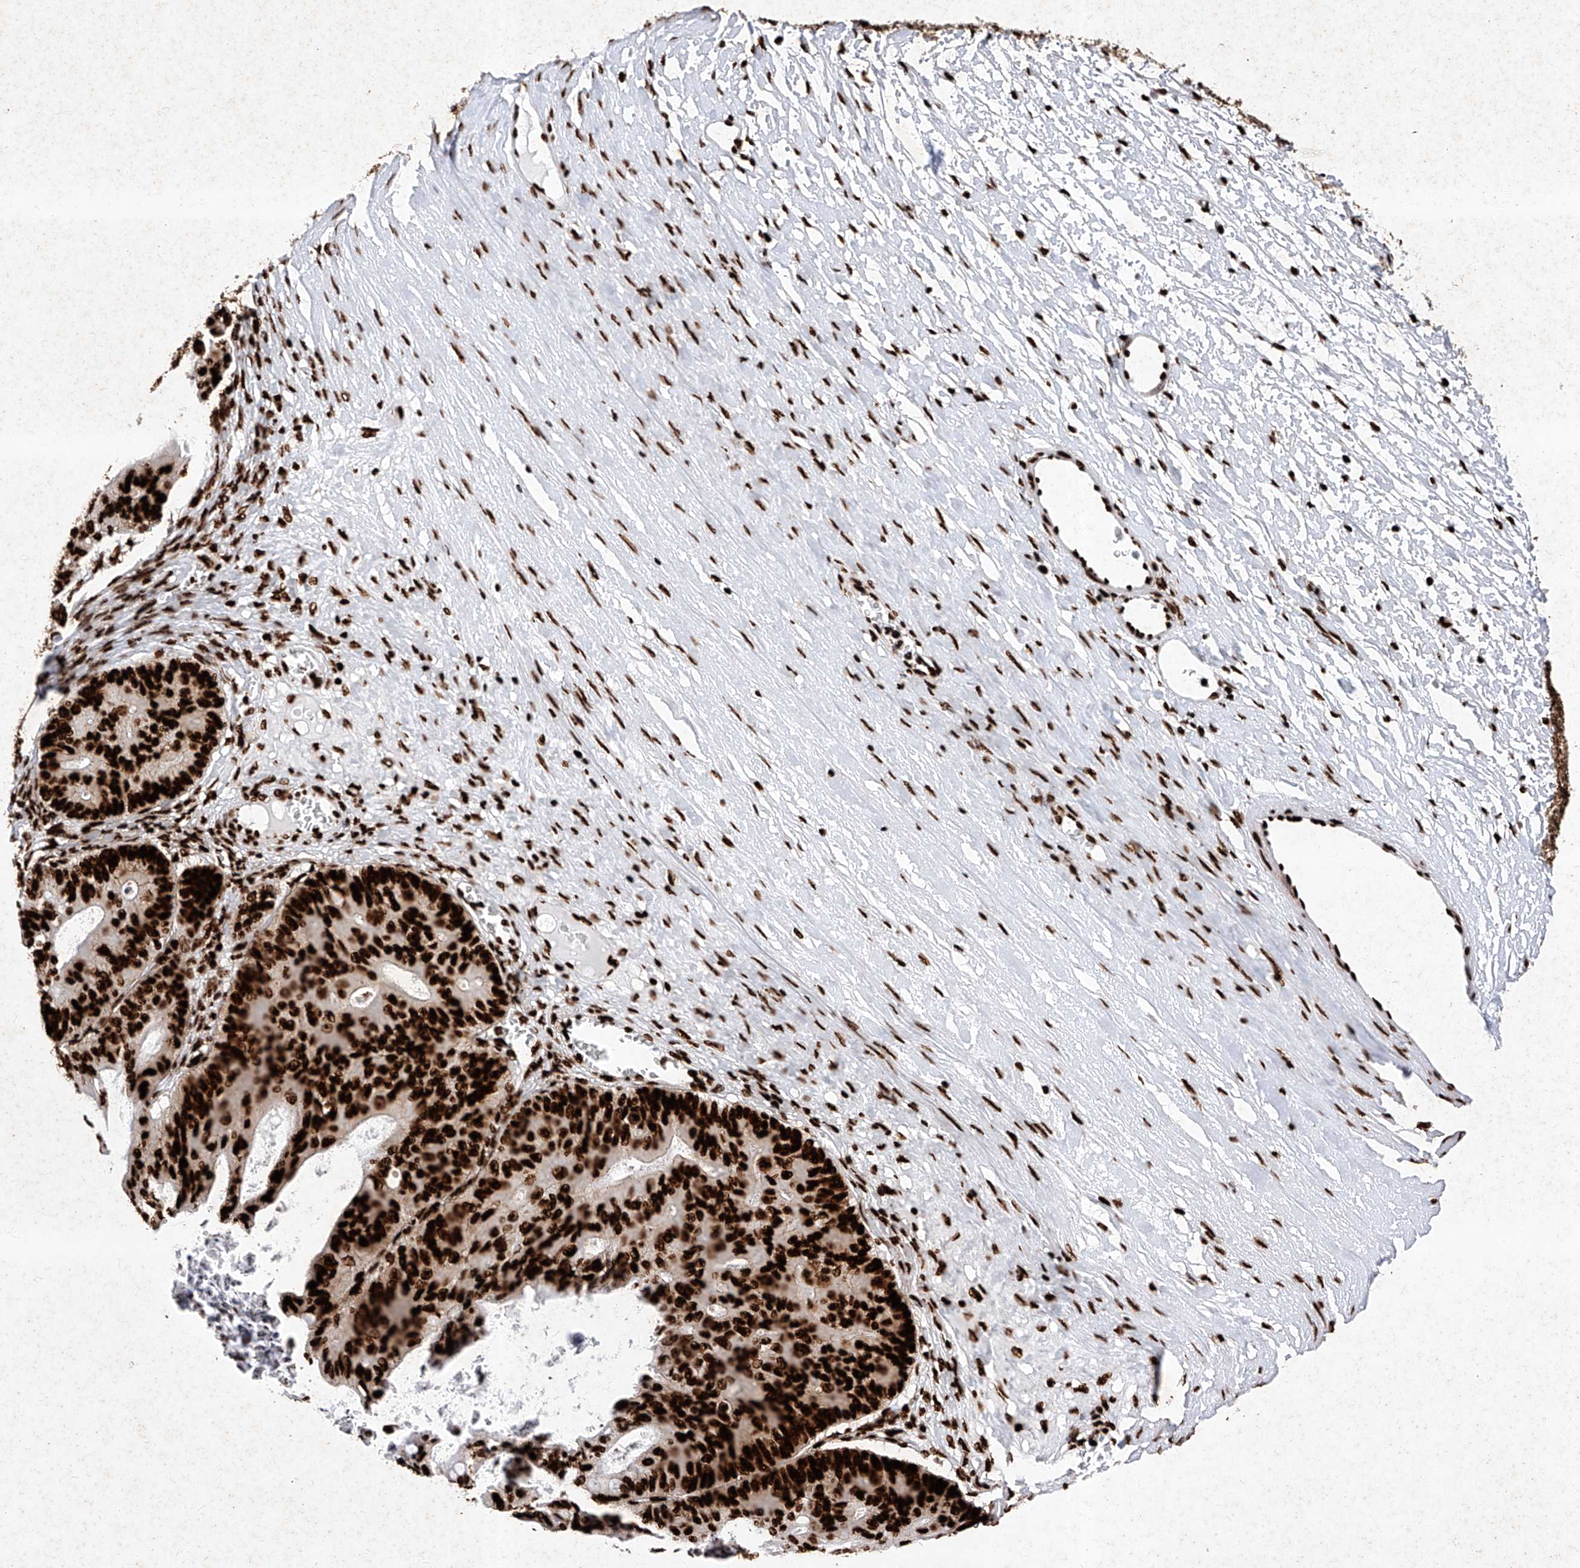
{"staining": {"intensity": "strong", "quantity": ">75%", "location": "nuclear"}, "tissue": "ovarian cancer", "cell_type": "Tumor cells", "image_type": "cancer", "snomed": [{"axis": "morphology", "description": "Cystadenocarcinoma, mucinous, NOS"}, {"axis": "topography", "description": "Ovary"}], "caption": "Tumor cells reveal high levels of strong nuclear expression in about >75% of cells in human ovarian cancer. Ihc stains the protein in brown and the nuclei are stained blue.", "gene": "SRSF6", "patient": {"sex": "female", "age": 37}}